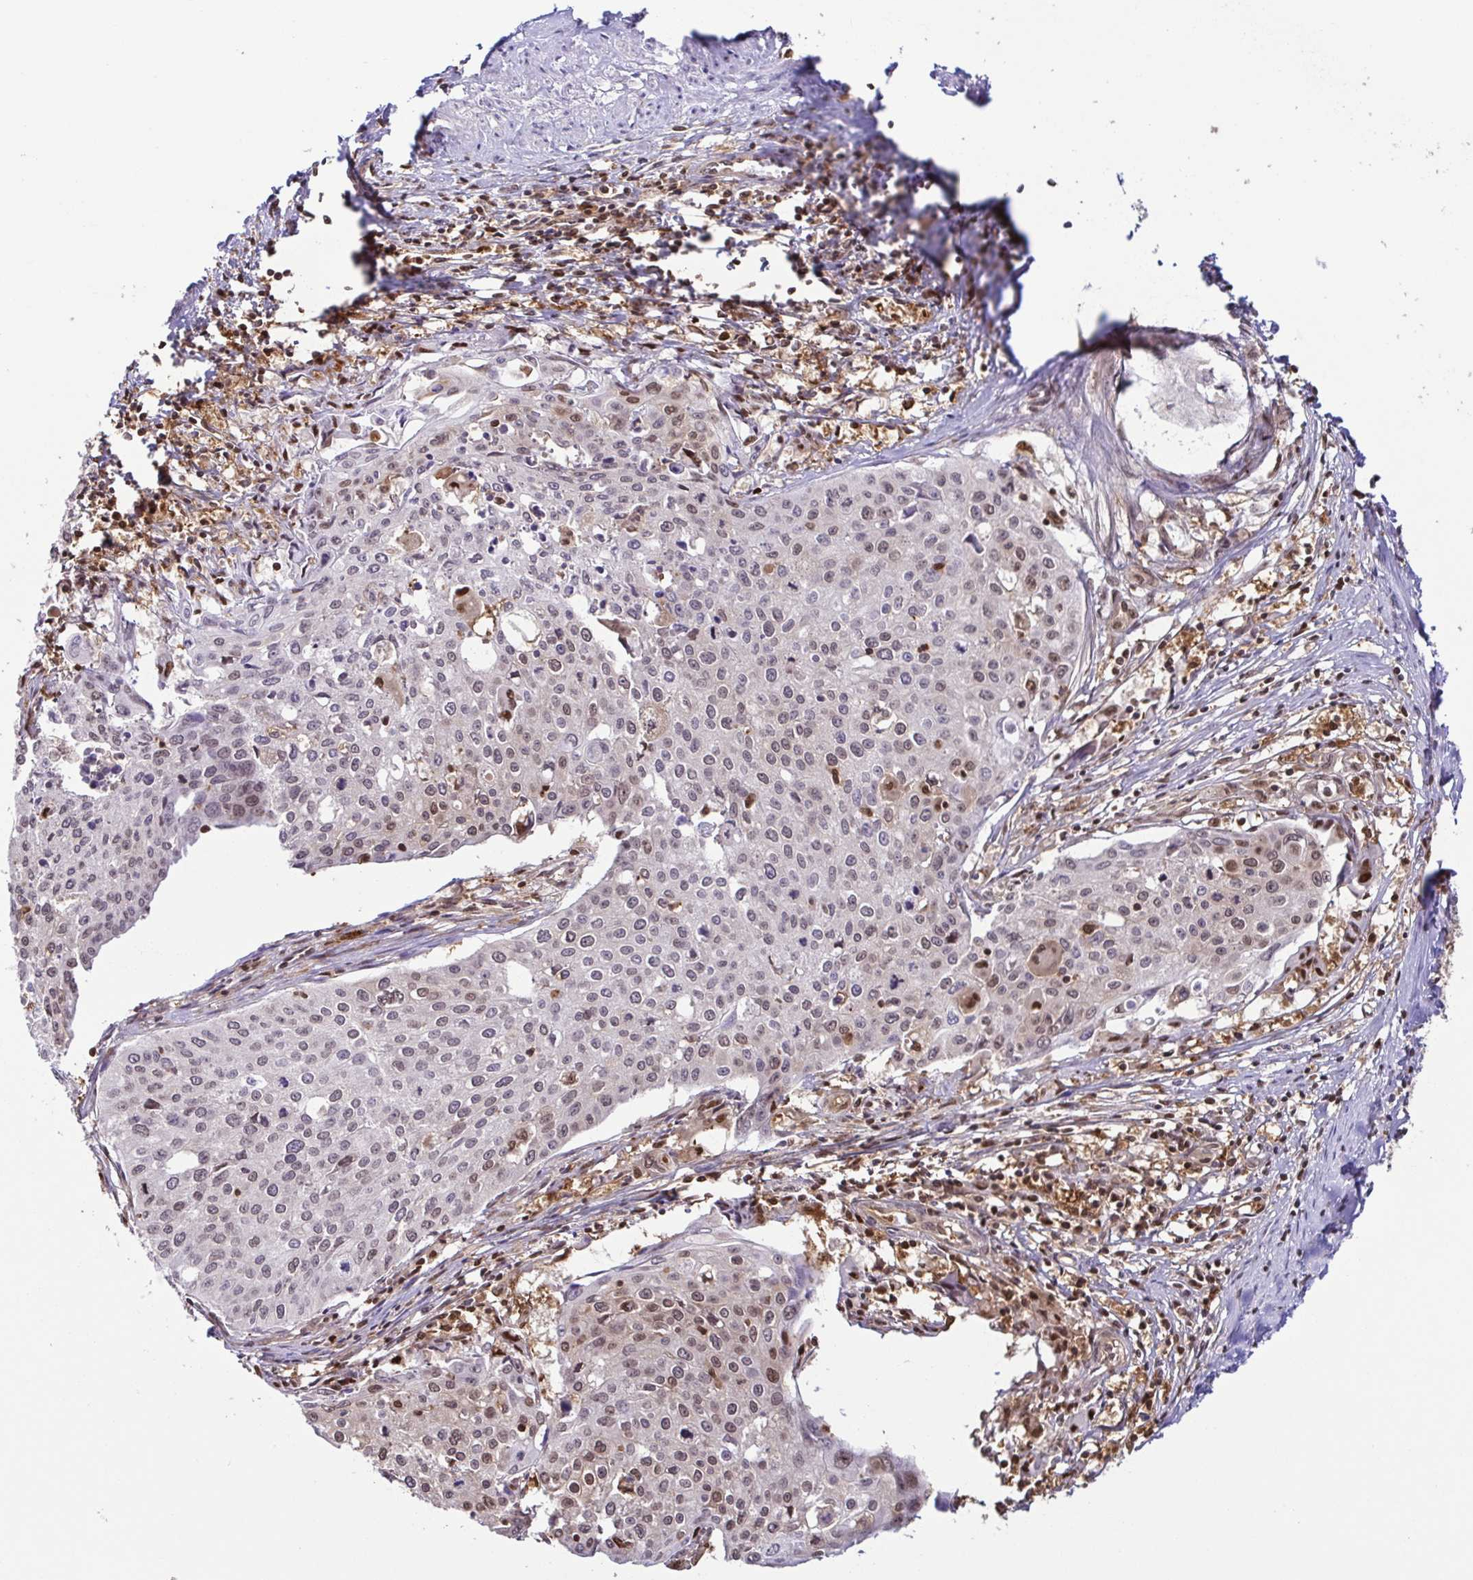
{"staining": {"intensity": "weak", "quantity": "<25%", "location": "nuclear"}, "tissue": "cervical cancer", "cell_type": "Tumor cells", "image_type": "cancer", "snomed": [{"axis": "morphology", "description": "Squamous cell carcinoma, NOS"}, {"axis": "topography", "description": "Cervix"}], "caption": "The immunohistochemistry (IHC) photomicrograph has no significant expression in tumor cells of cervical squamous cell carcinoma tissue.", "gene": "PSMB9", "patient": {"sex": "female", "age": 38}}